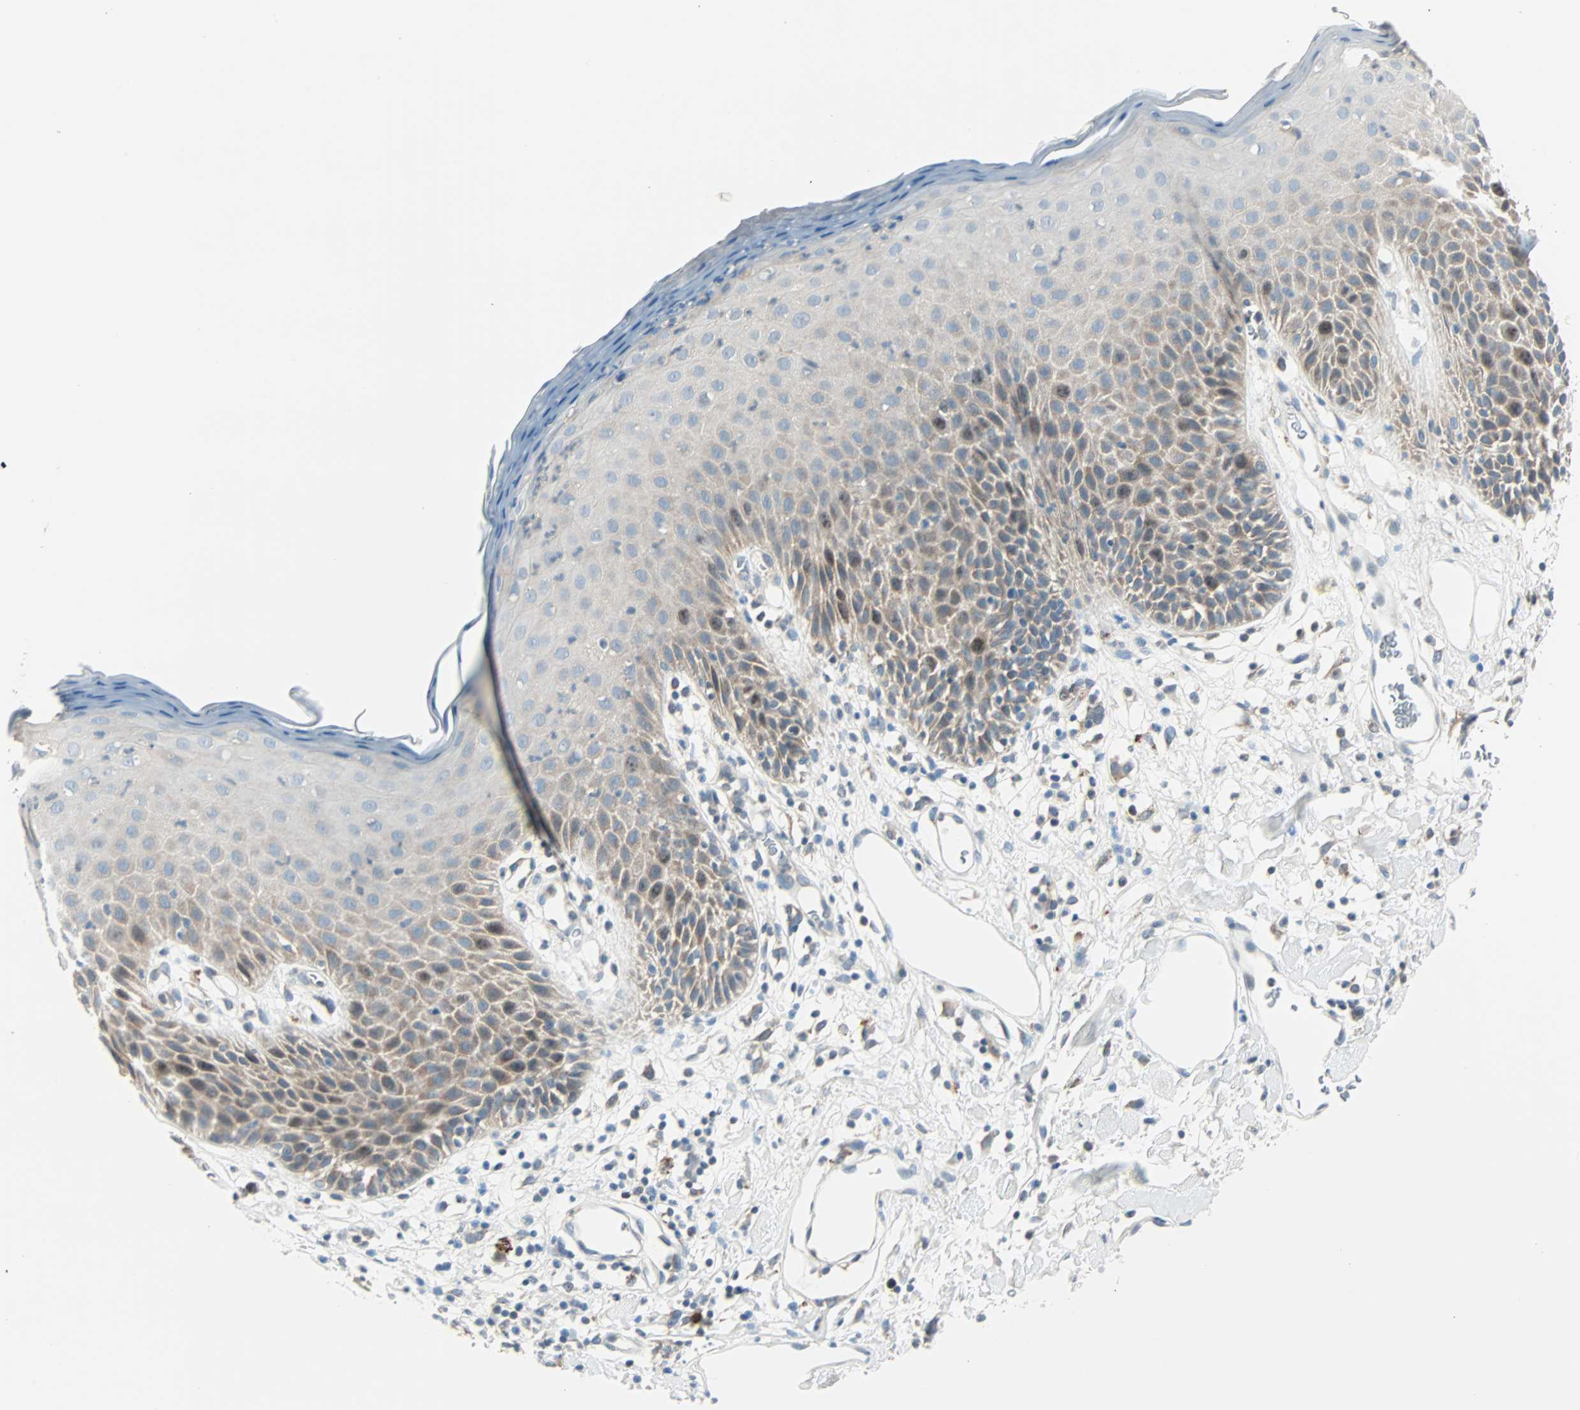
{"staining": {"intensity": "weak", "quantity": "25%-75%", "location": "cytoplasmic/membranous"}, "tissue": "skin", "cell_type": "Epidermal cells", "image_type": "normal", "snomed": [{"axis": "morphology", "description": "Normal tissue, NOS"}, {"axis": "topography", "description": "Vulva"}, {"axis": "topography", "description": "Peripheral nerve tissue"}], "caption": "The histopathology image reveals a brown stain indicating the presence of a protein in the cytoplasmic/membranous of epidermal cells in skin.", "gene": "SMIM8", "patient": {"sex": "female", "age": 68}}